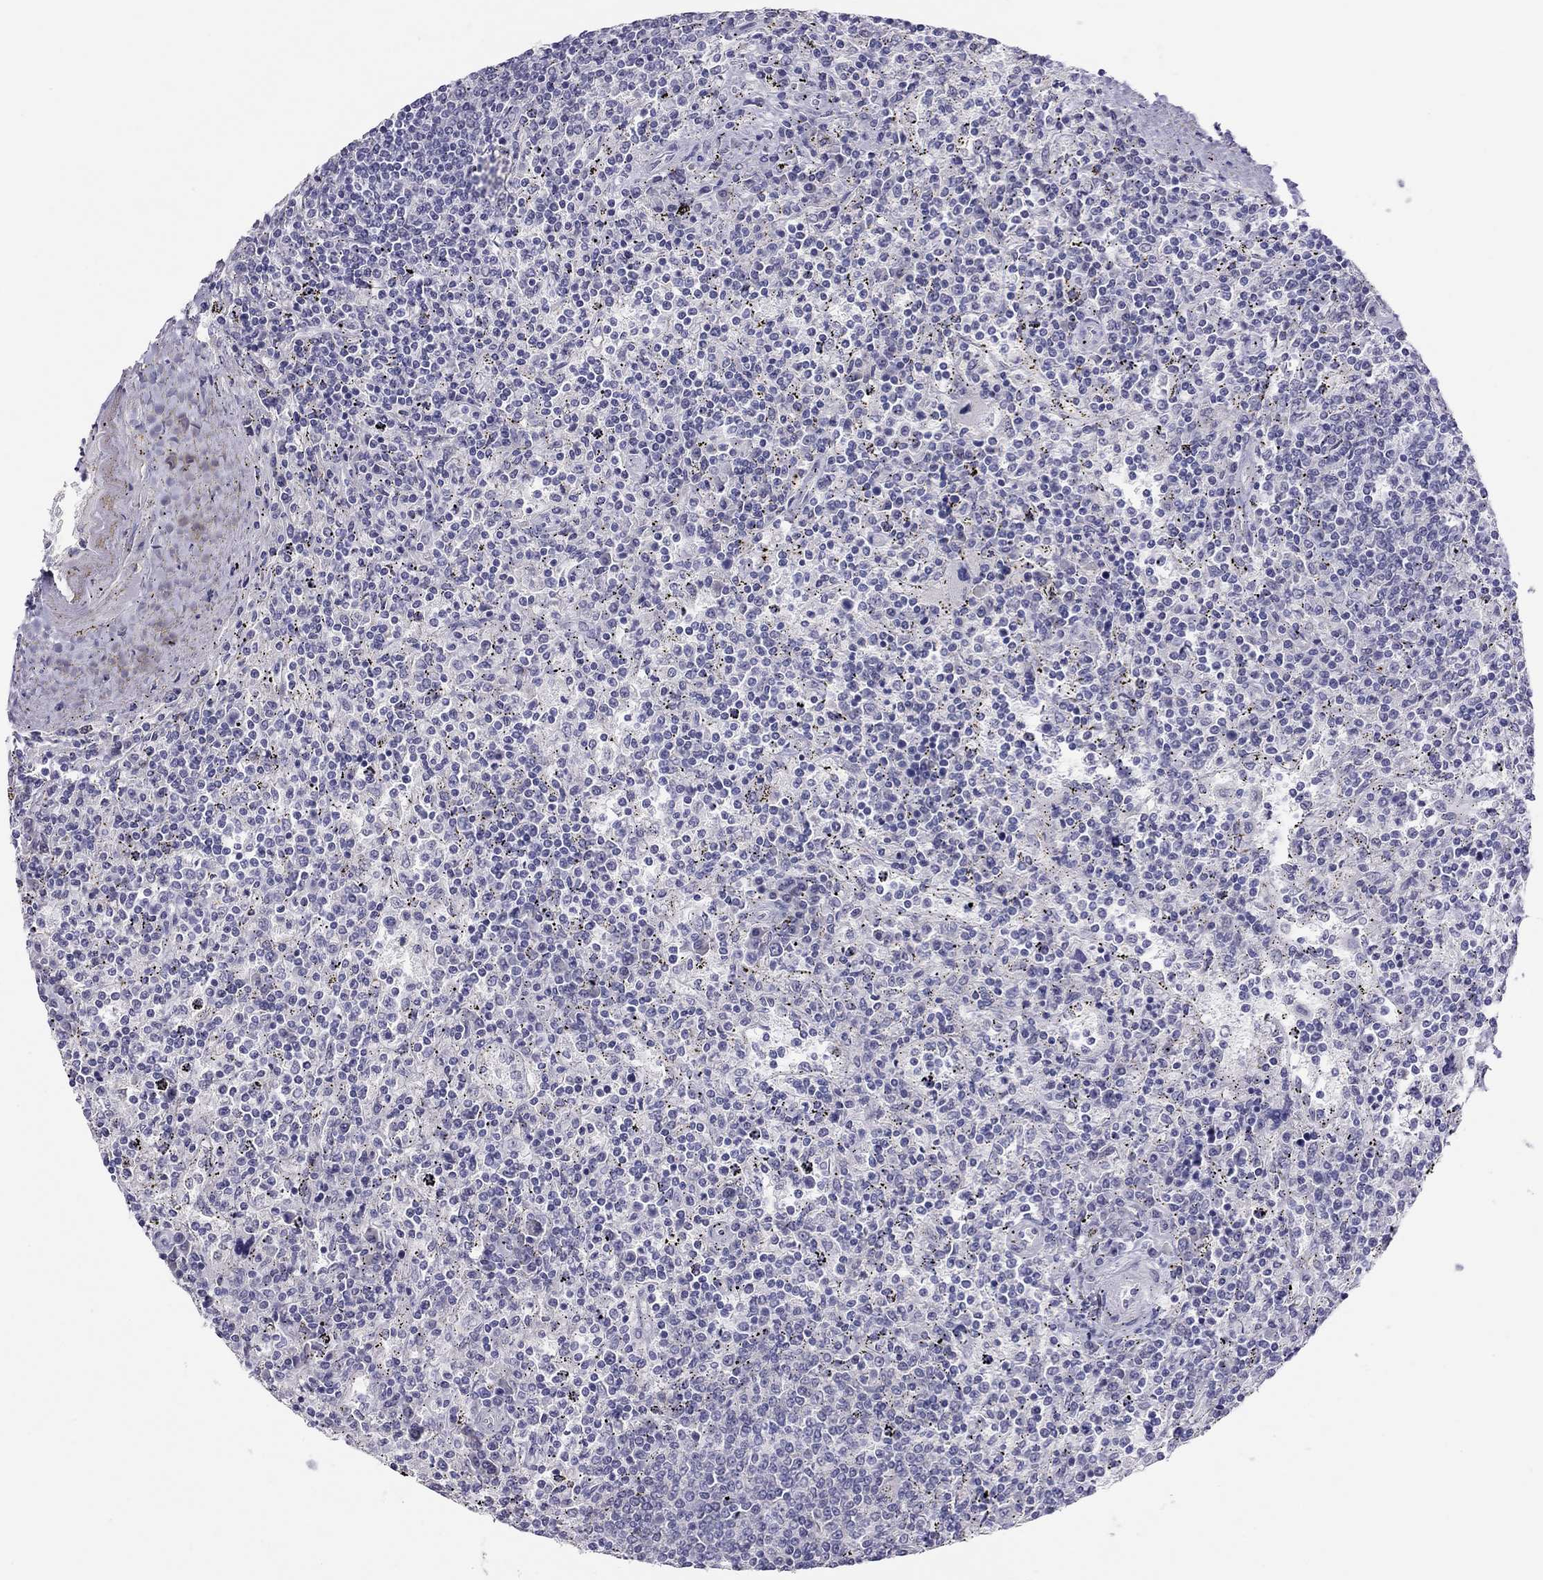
{"staining": {"intensity": "negative", "quantity": "none", "location": "none"}, "tissue": "lymphoma", "cell_type": "Tumor cells", "image_type": "cancer", "snomed": [{"axis": "morphology", "description": "Malignant lymphoma, non-Hodgkin's type, Low grade"}, {"axis": "topography", "description": "Spleen"}], "caption": "High power microscopy photomicrograph of an IHC histopathology image of low-grade malignant lymphoma, non-Hodgkin's type, revealing no significant expression in tumor cells.", "gene": "KCNV2", "patient": {"sex": "male", "age": 62}}